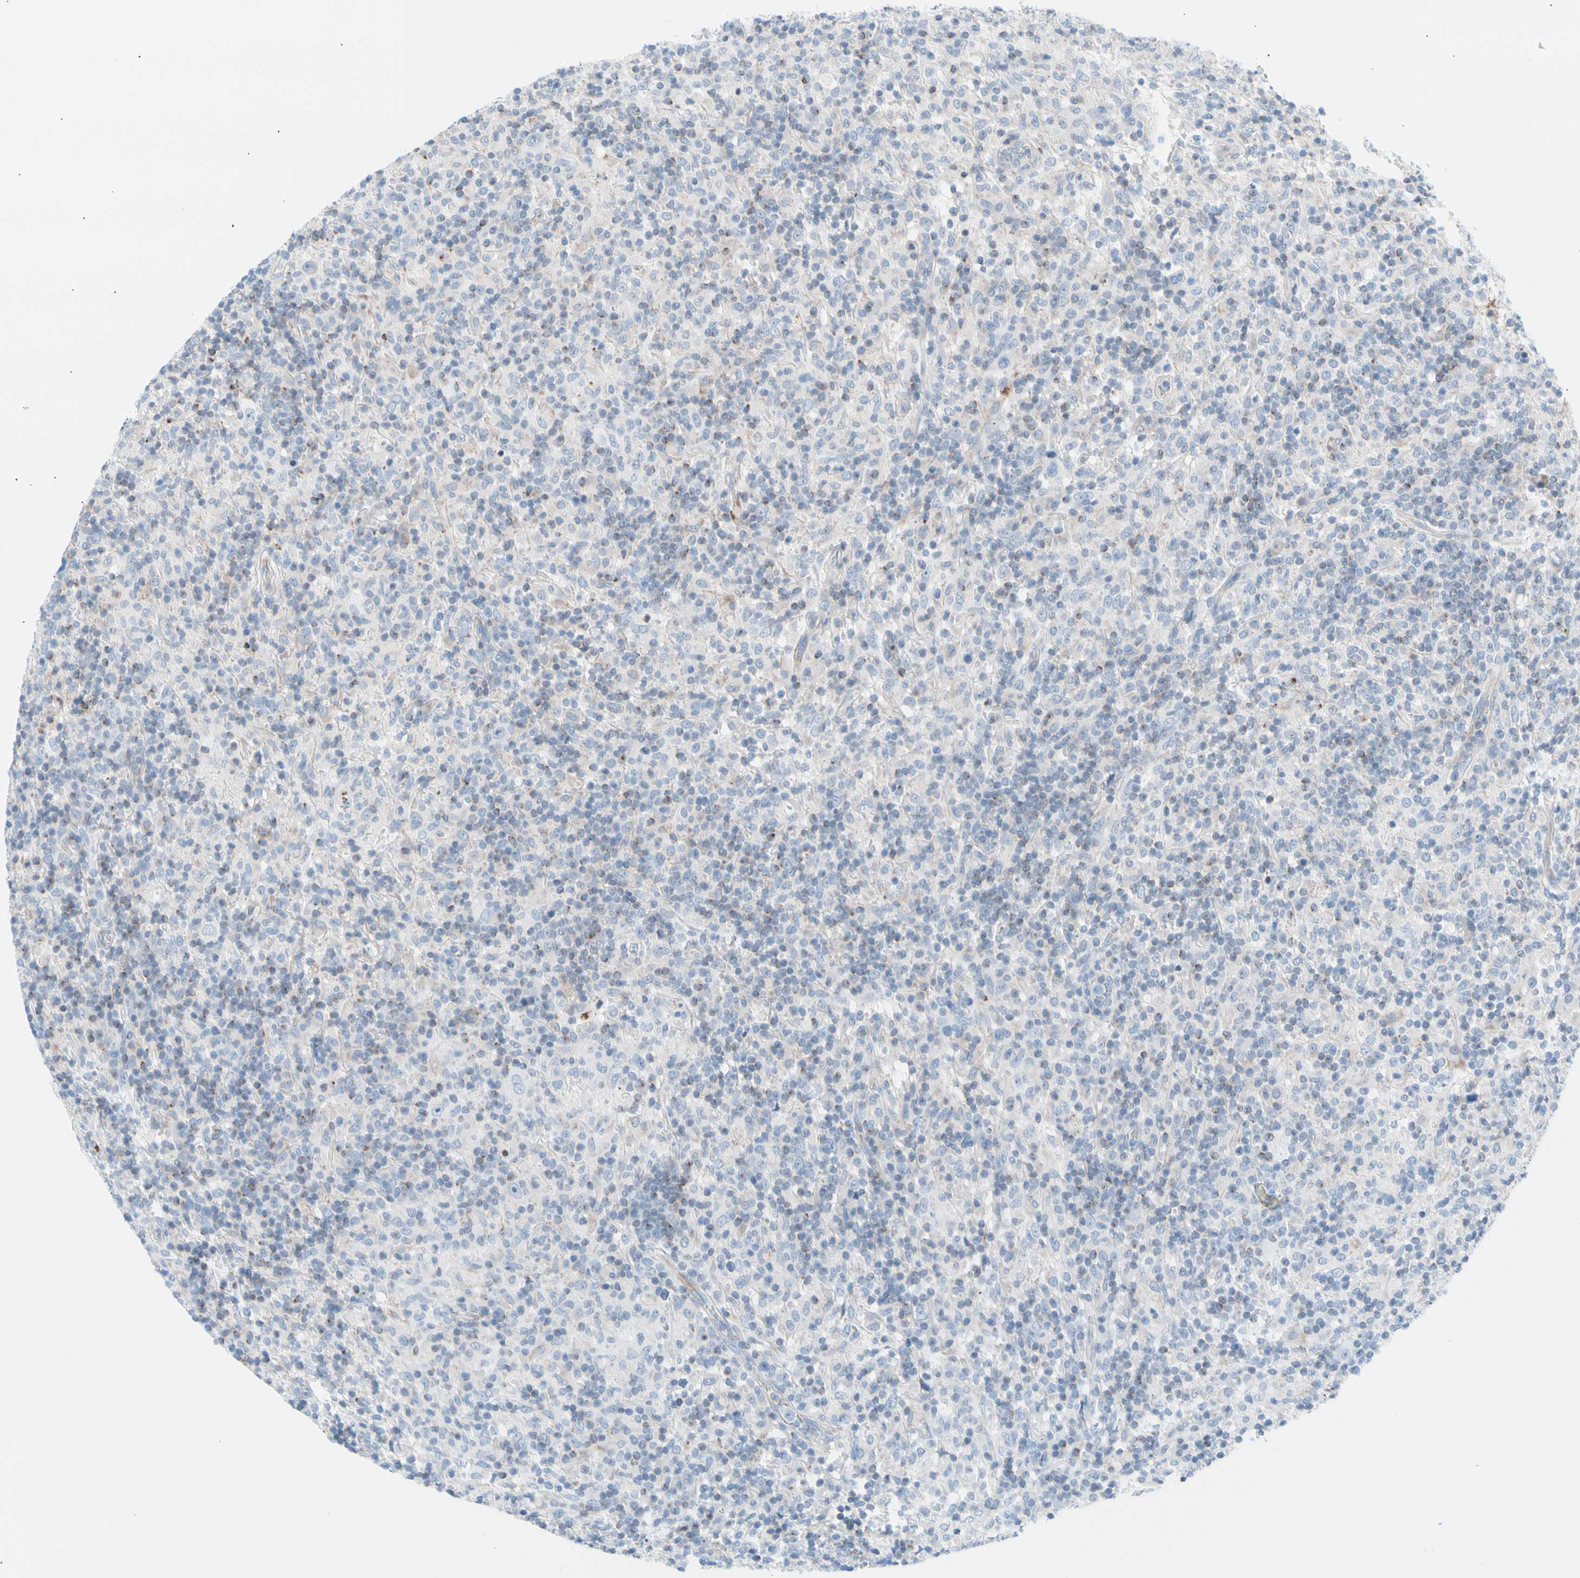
{"staining": {"intensity": "negative", "quantity": "none", "location": "none"}, "tissue": "lymphoma", "cell_type": "Tumor cells", "image_type": "cancer", "snomed": [{"axis": "morphology", "description": "Hodgkin's disease, NOS"}, {"axis": "topography", "description": "Lymph node"}], "caption": "Micrograph shows no significant protein expression in tumor cells of Hodgkin's disease. (DAB immunohistochemistry with hematoxylin counter stain).", "gene": "HK1", "patient": {"sex": "male", "age": 70}}